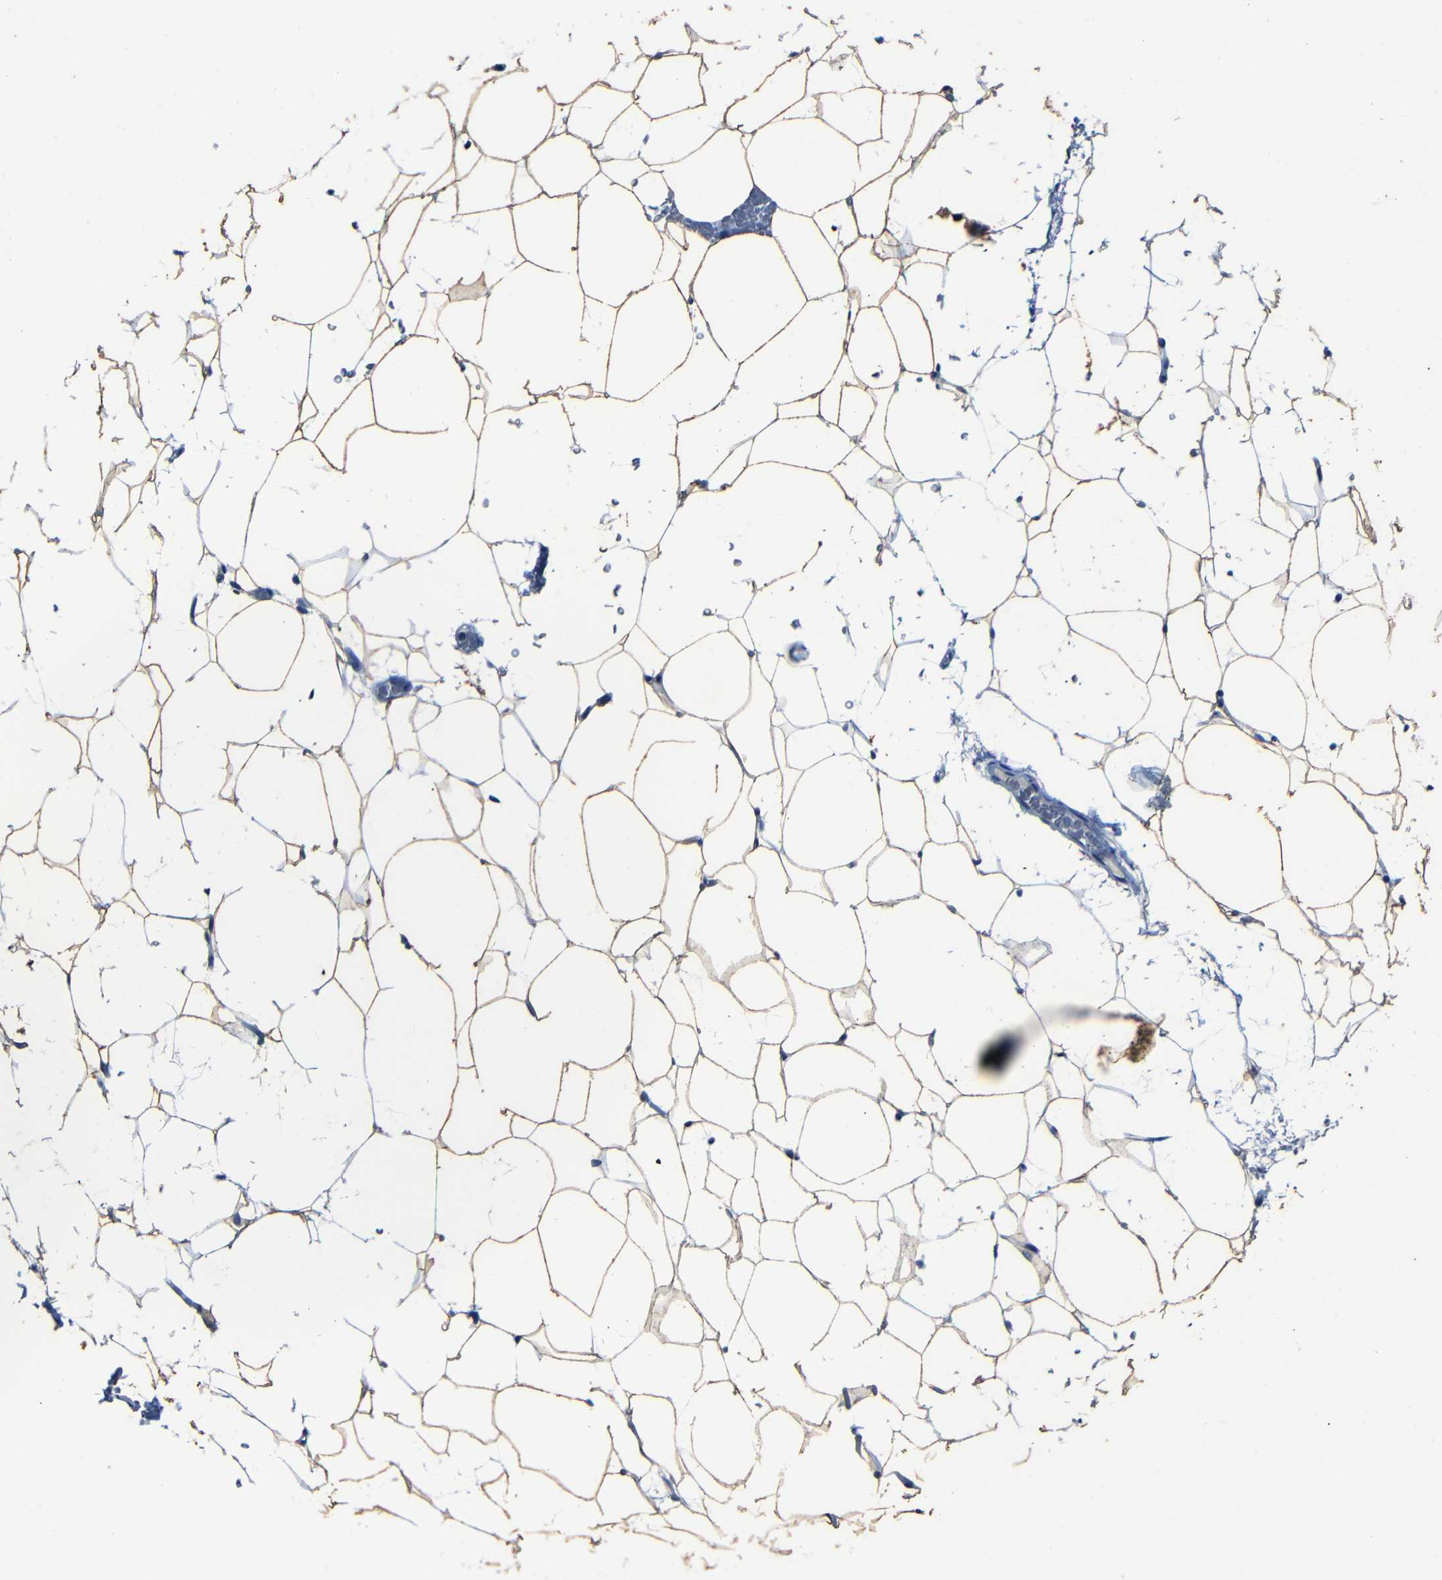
{"staining": {"intensity": "moderate", "quantity": ">75%", "location": "cytoplasmic/membranous"}, "tissue": "adipose tissue", "cell_type": "Adipocytes", "image_type": "normal", "snomed": [{"axis": "morphology", "description": "Normal tissue, NOS"}, {"axis": "topography", "description": "Breast"}, {"axis": "topography", "description": "Soft tissue"}], "caption": "Brown immunohistochemical staining in normal adipose tissue shows moderate cytoplasmic/membranous expression in approximately >75% of adipocytes.", "gene": "CLDN11", "patient": {"sex": "female", "age": 75}}